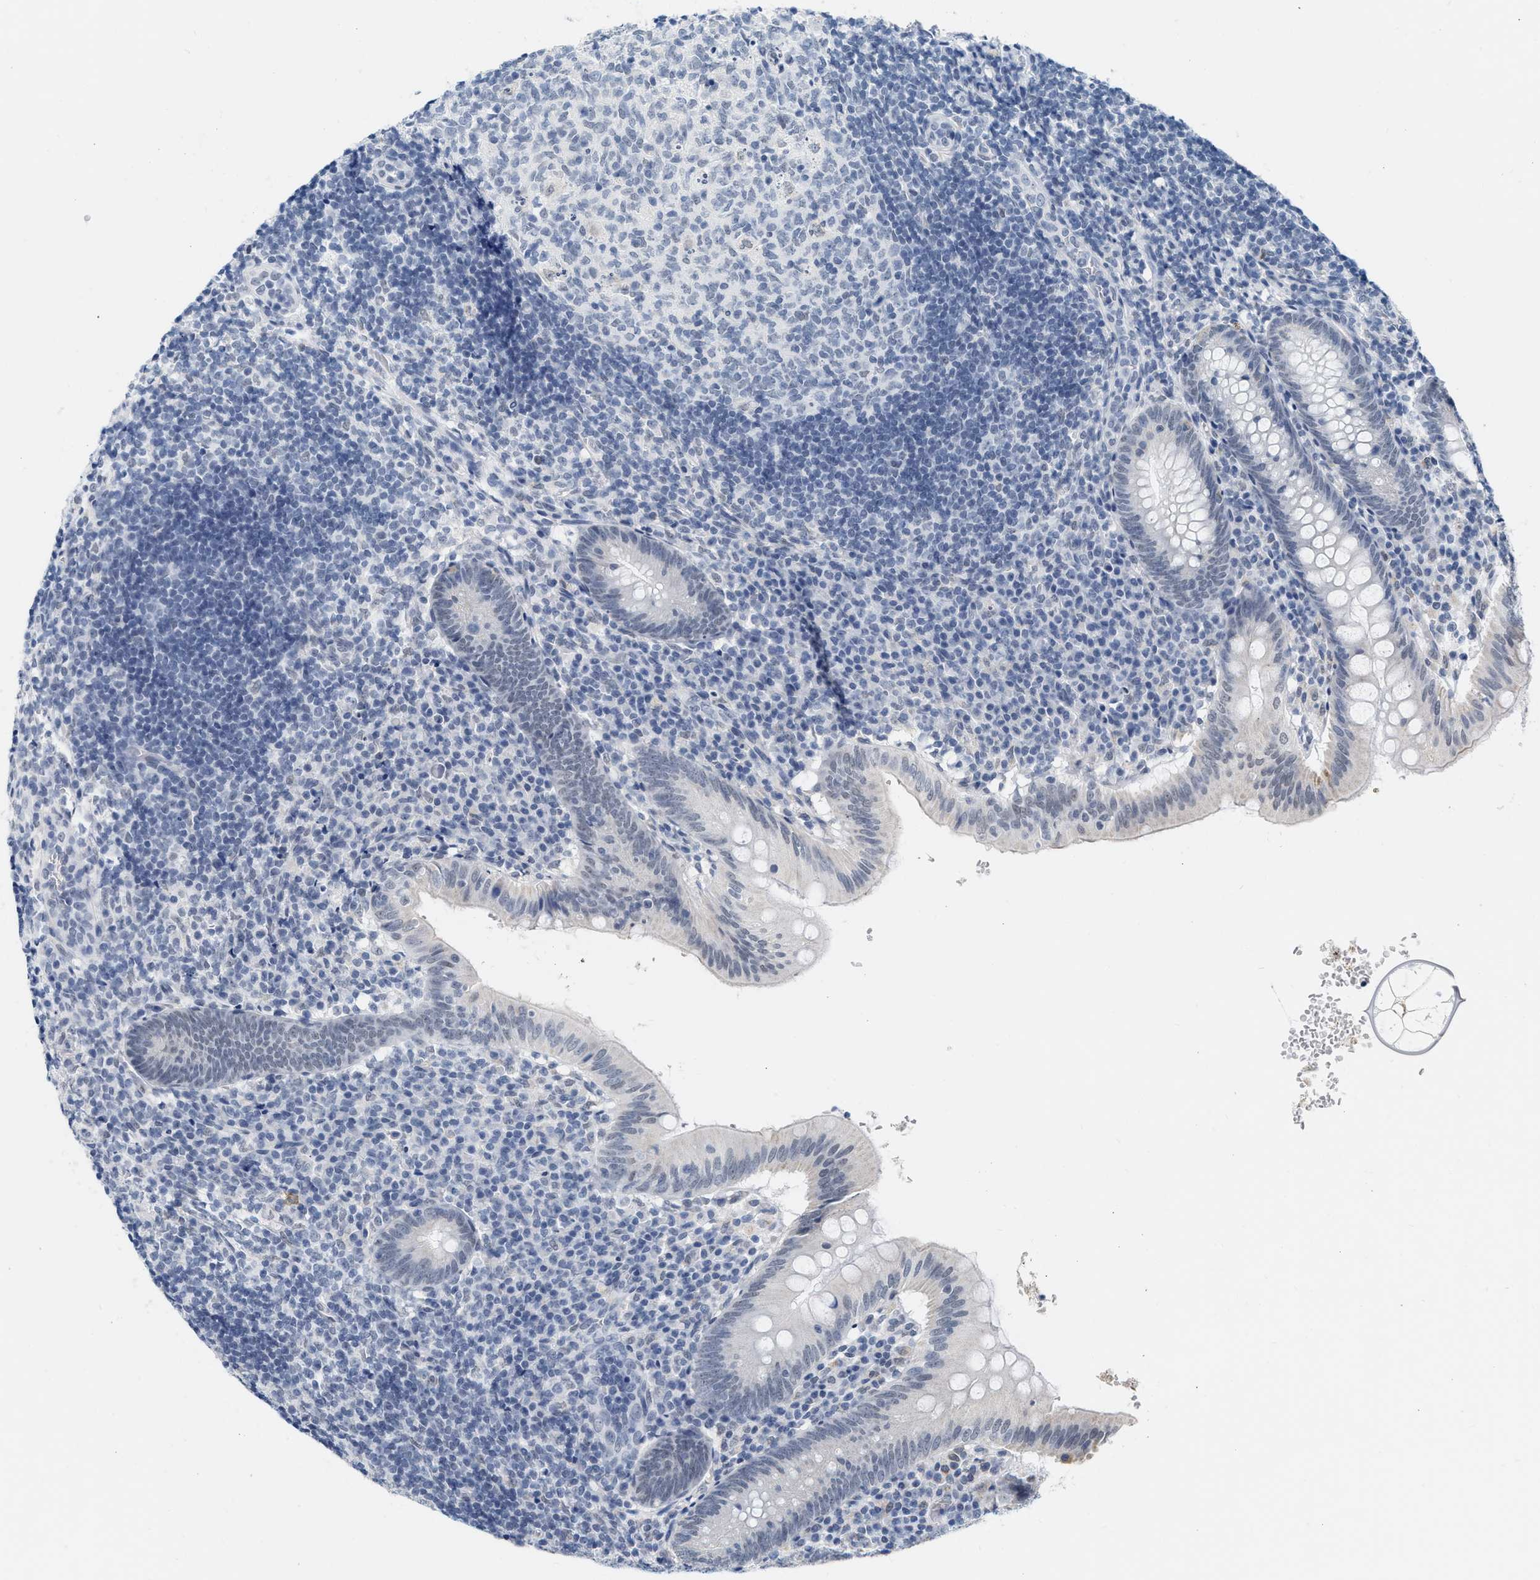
{"staining": {"intensity": "negative", "quantity": "none", "location": "none"}, "tissue": "appendix", "cell_type": "Glandular cells", "image_type": "normal", "snomed": [{"axis": "morphology", "description": "Normal tissue, NOS"}, {"axis": "topography", "description": "Appendix"}], "caption": "This image is of benign appendix stained with IHC to label a protein in brown with the nuclei are counter-stained blue. There is no staining in glandular cells.", "gene": "XIRP1", "patient": {"sex": "male", "age": 8}}